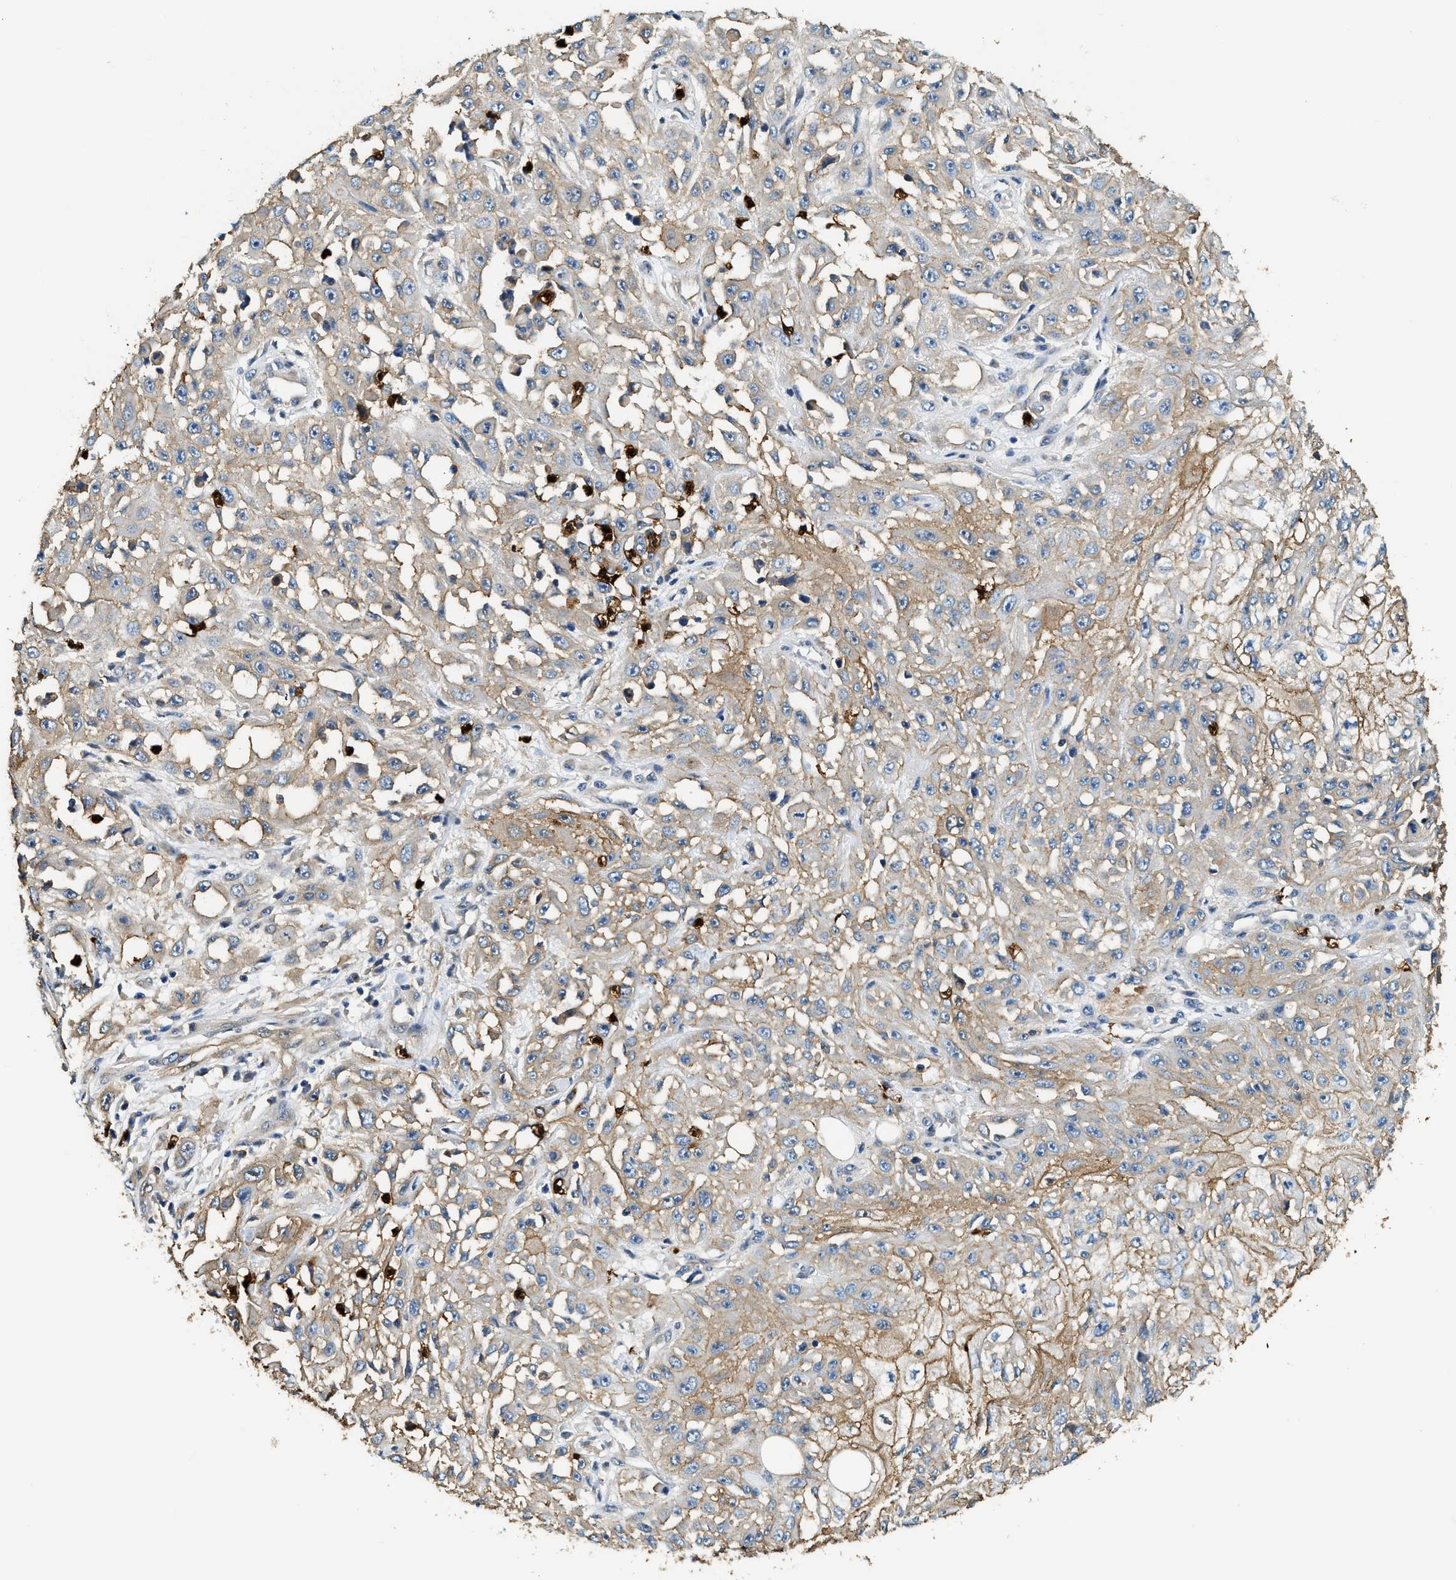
{"staining": {"intensity": "moderate", "quantity": "<25%", "location": "cytoplasmic/membranous"}, "tissue": "skin cancer", "cell_type": "Tumor cells", "image_type": "cancer", "snomed": [{"axis": "morphology", "description": "Squamous cell carcinoma, NOS"}, {"axis": "morphology", "description": "Squamous cell carcinoma, metastatic, NOS"}, {"axis": "topography", "description": "Skin"}, {"axis": "topography", "description": "Lymph node"}], "caption": "A low amount of moderate cytoplasmic/membranous expression is present in about <25% of tumor cells in skin cancer (squamous cell carcinoma) tissue.", "gene": "ANXA3", "patient": {"sex": "male", "age": 75}}